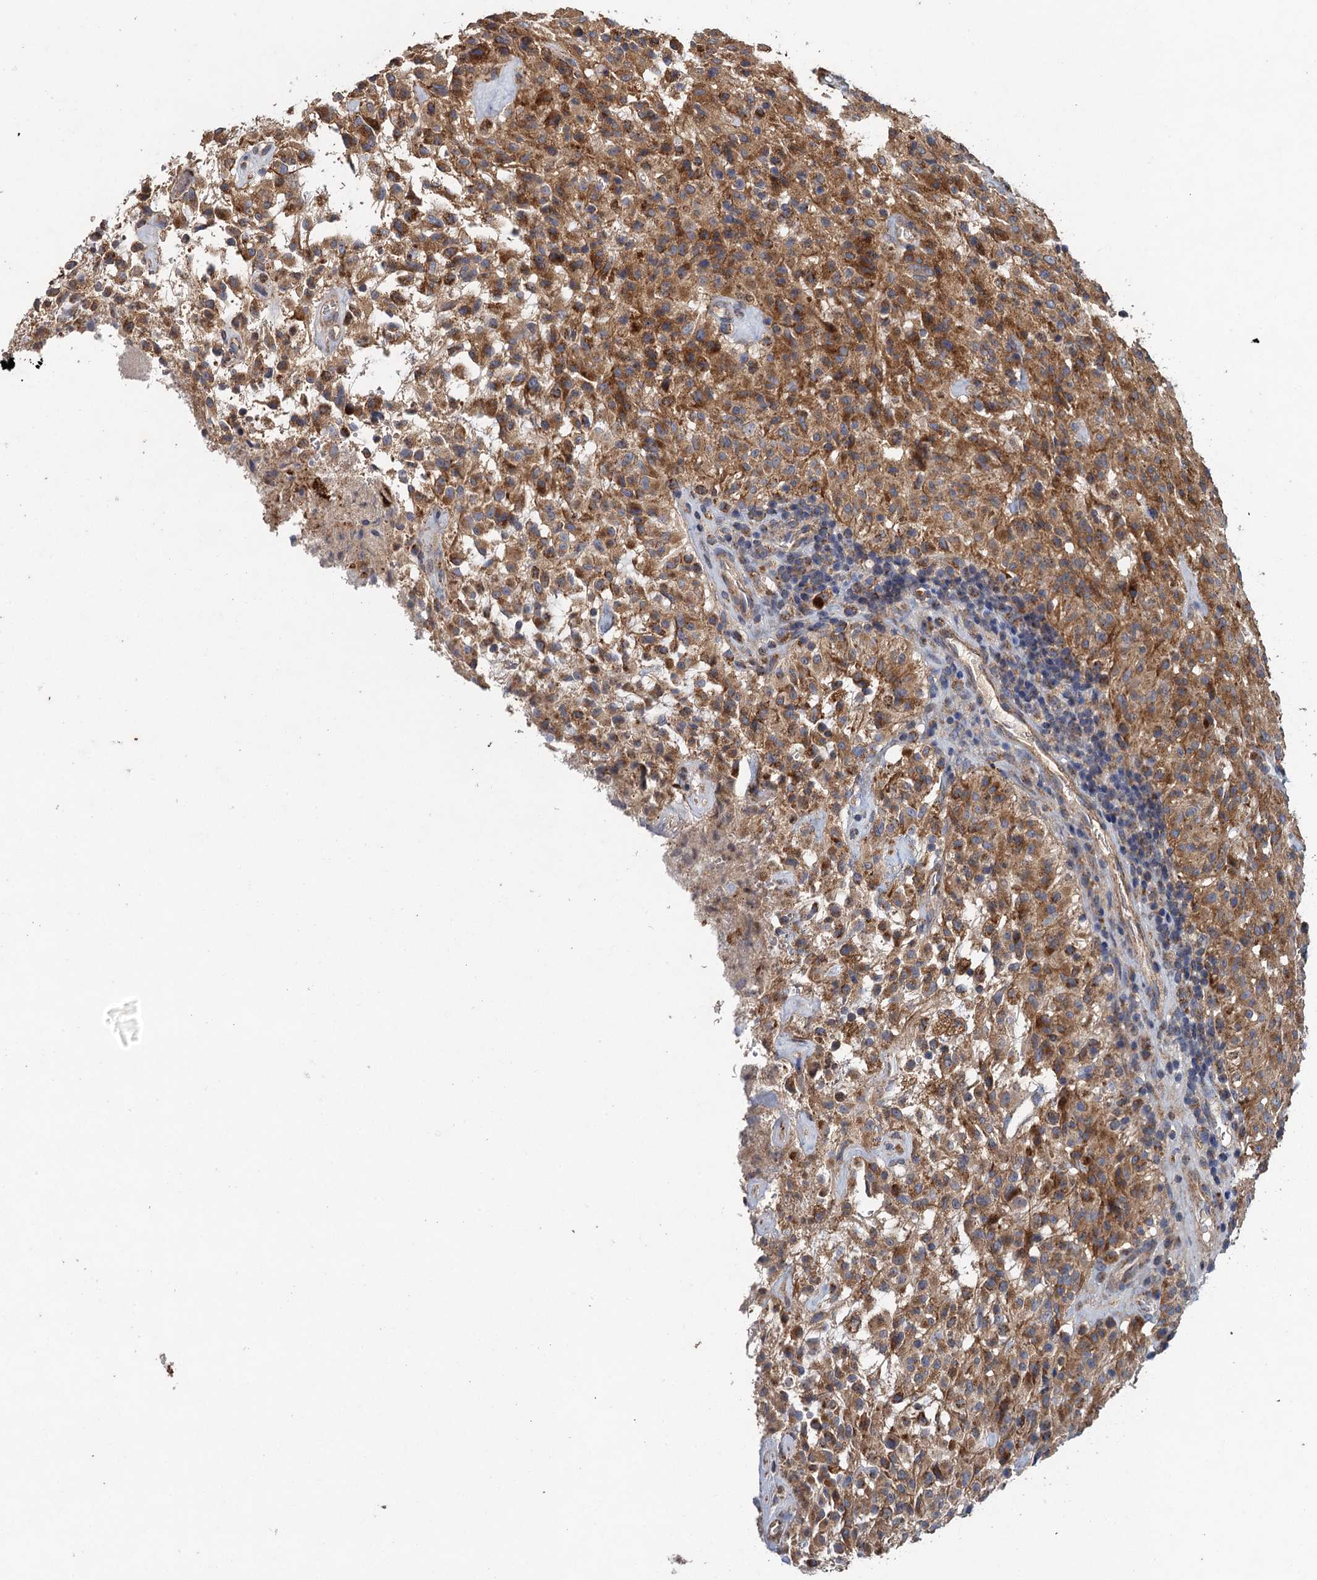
{"staining": {"intensity": "moderate", "quantity": ">75%", "location": "cytoplasmic/membranous"}, "tissue": "glioma", "cell_type": "Tumor cells", "image_type": "cancer", "snomed": [{"axis": "morphology", "description": "Glioma, malignant, High grade"}, {"axis": "topography", "description": "Brain"}], "caption": "A photomicrograph of human high-grade glioma (malignant) stained for a protein shows moderate cytoplasmic/membranous brown staining in tumor cells.", "gene": "BCS1L", "patient": {"sex": "female", "age": 57}}